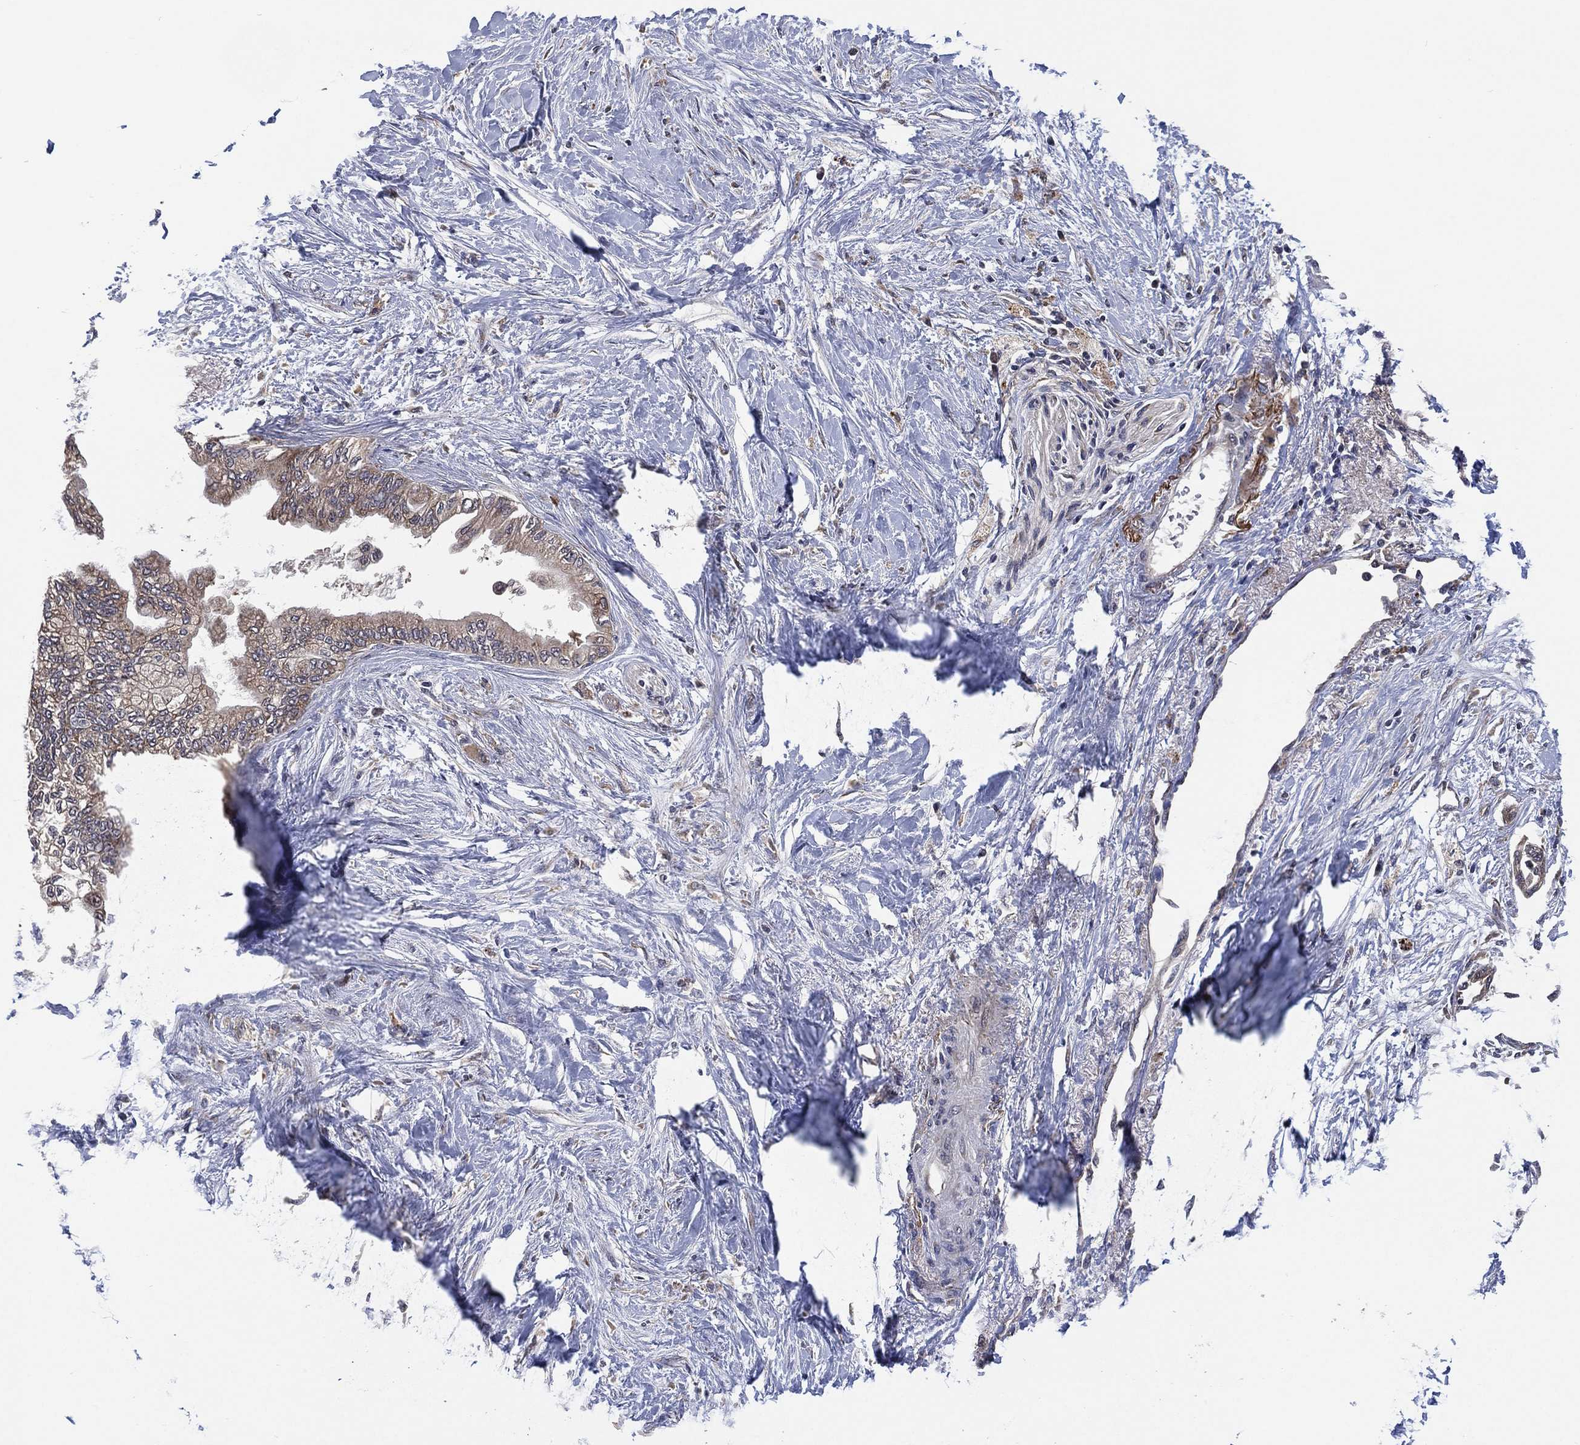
{"staining": {"intensity": "strong", "quantity": "<25%", "location": "cytoplasmic/membranous"}, "tissue": "pancreatic cancer", "cell_type": "Tumor cells", "image_type": "cancer", "snomed": [{"axis": "morphology", "description": "Normal tissue, NOS"}, {"axis": "morphology", "description": "Adenocarcinoma, NOS"}, {"axis": "topography", "description": "Pancreas"}, {"axis": "topography", "description": "Duodenum"}], "caption": "Pancreatic cancer (adenocarcinoma) was stained to show a protein in brown. There is medium levels of strong cytoplasmic/membranous positivity in approximately <25% of tumor cells.", "gene": "SELENOO", "patient": {"sex": "female", "age": 60}}